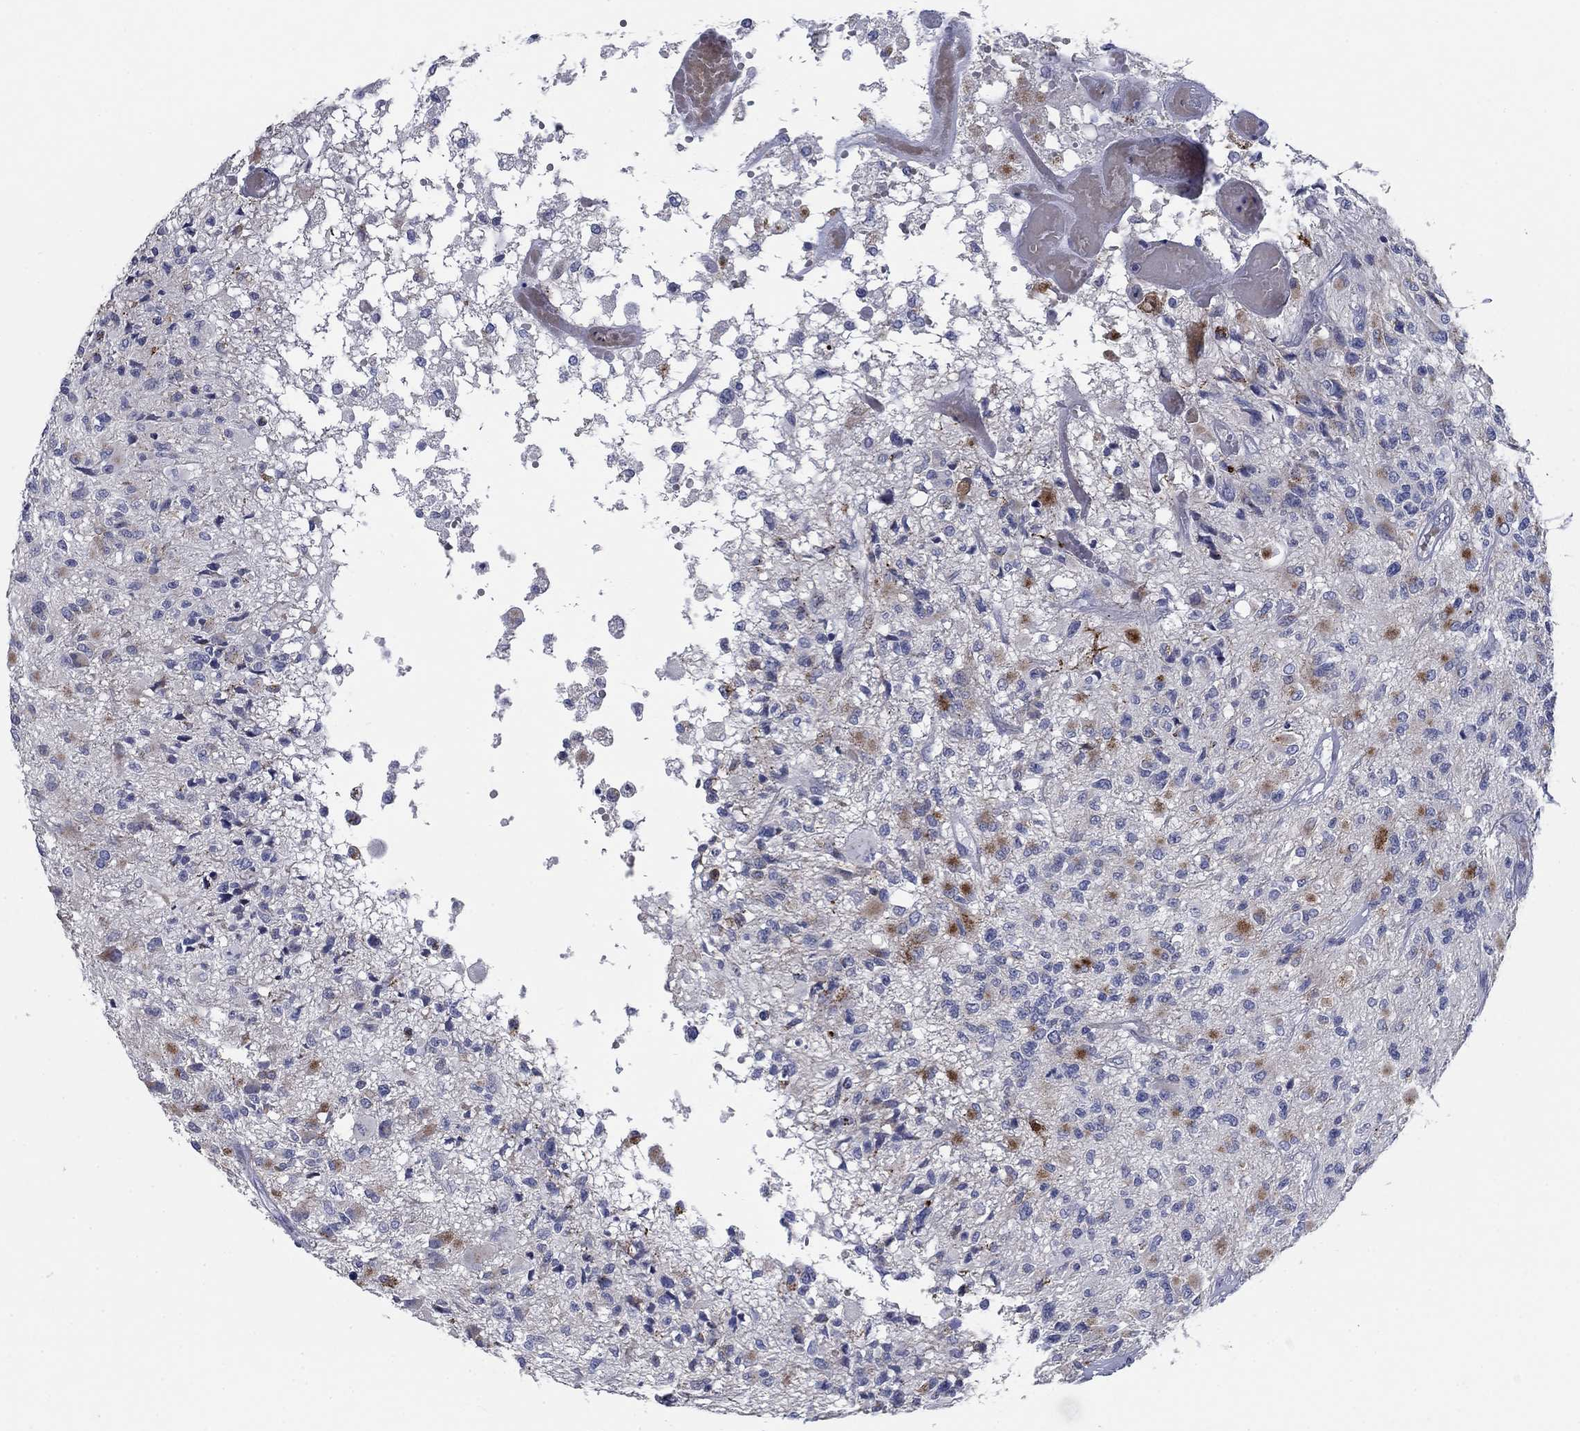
{"staining": {"intensity": "moderate", "quantity": "<25%", "location": "cytoplasmic/membranous"}, "tissue": "glioma", "cell_type": "Tumor cells", "image_type": "cancer", "snomed": [{"axis": "morphology", "description": "Glioma, malignant, High grade"}, {"axis": "topography", "description": "Brain"}], "caption": "Glioma stained for a protein exhibits moderate cytoplasmic/membranous positivity in tumor cells.", "gene": "DNER", "patient": {"sex": "female", "age": 63}}